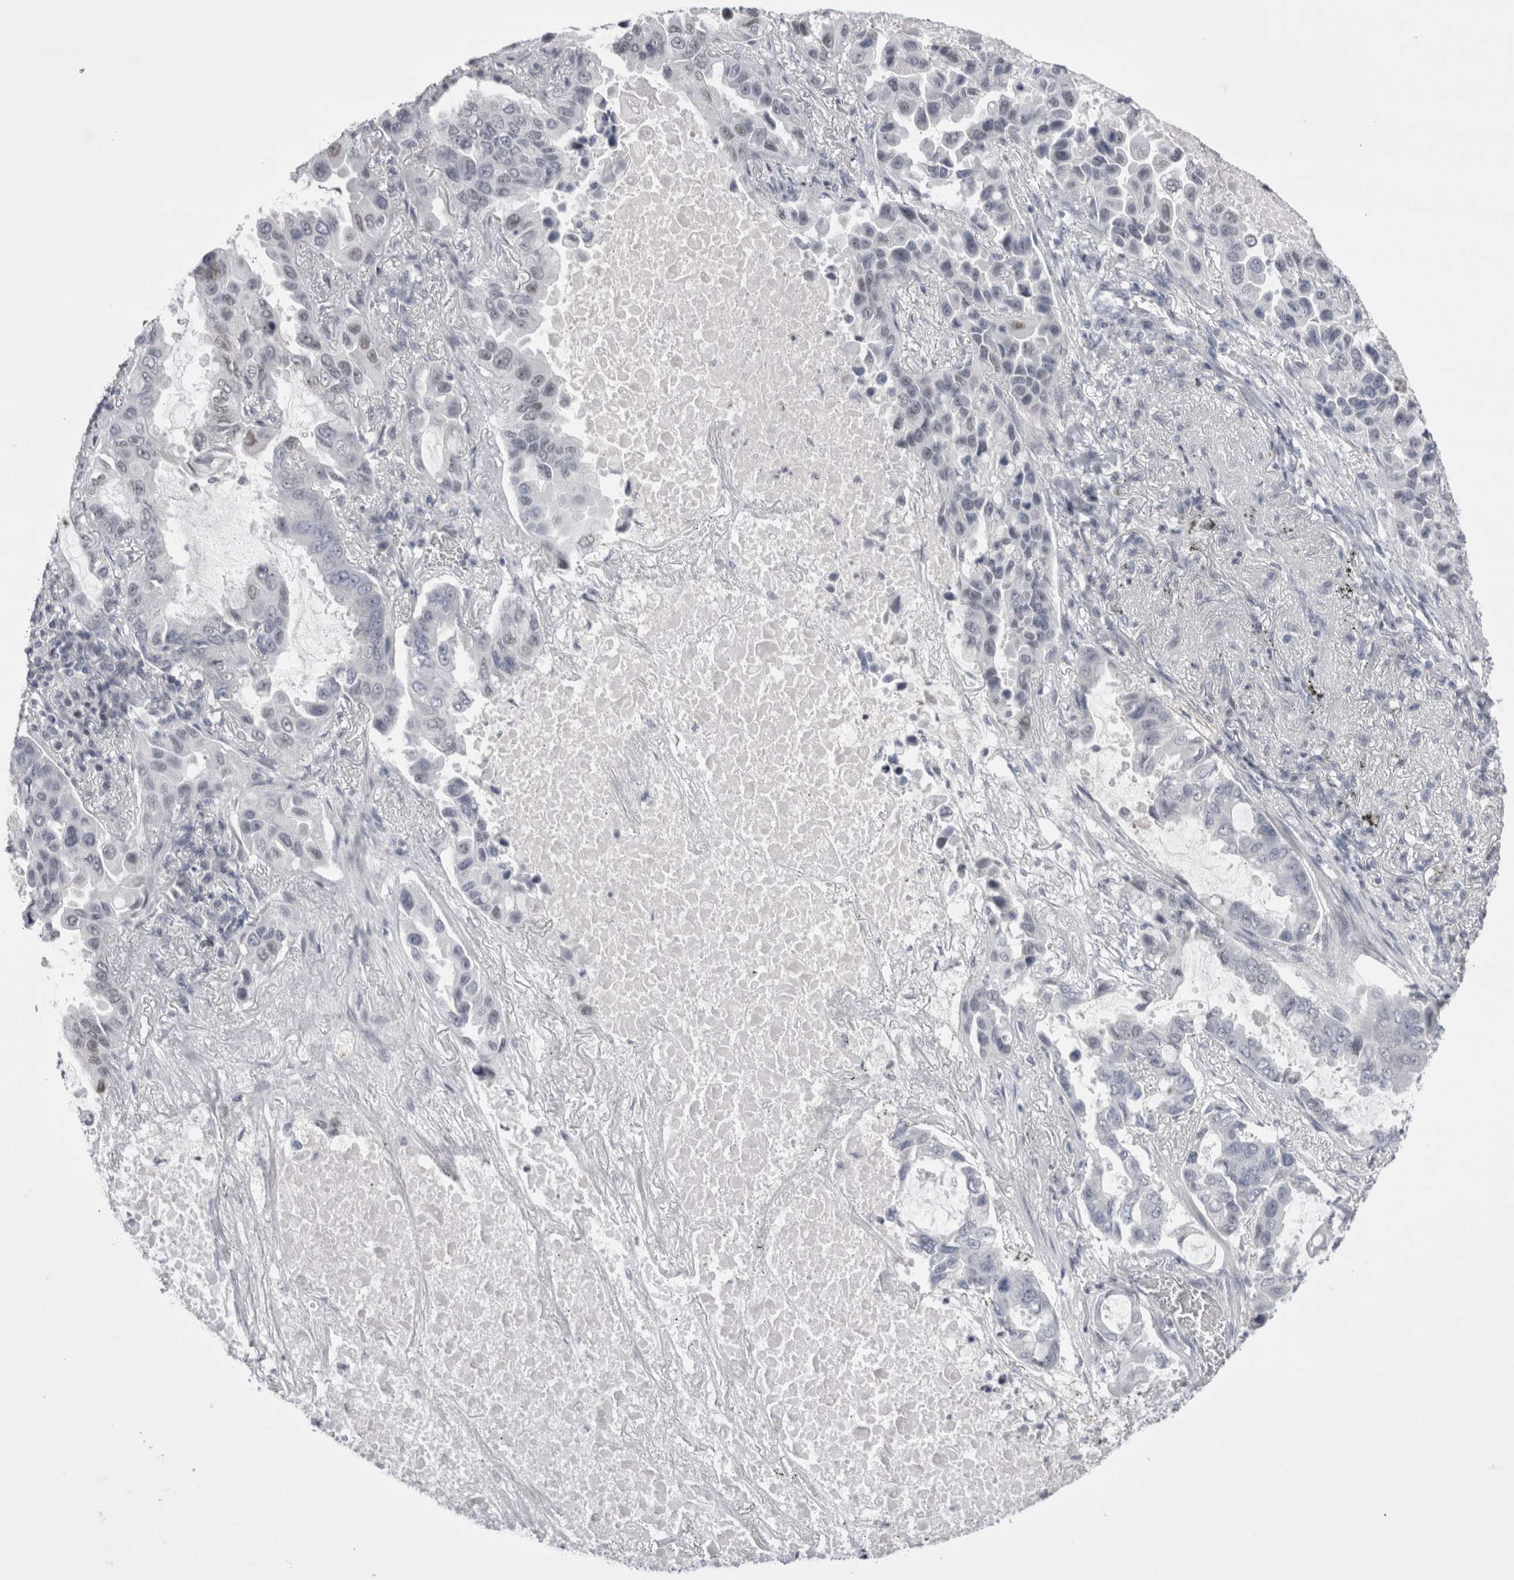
{"staining": {"intensity": "weak", "quantity": "<25%", "location": "nuclear"}, "tissue": "lung cancer", "cell_type": "Tumor cells", "image_type": "cancer", "snomed": [{"axis": "morphology", "description": "Adenocarcinoma, NOS"}, {"axis": "topography", "description": "Lung"}], "caption": "An IHC photomicrograph of lung cancer is shown. There is no staining in tumor cells of lung cancer.", "gene": "FNDC8", "patient": {"sex": "male", "age": 64}}